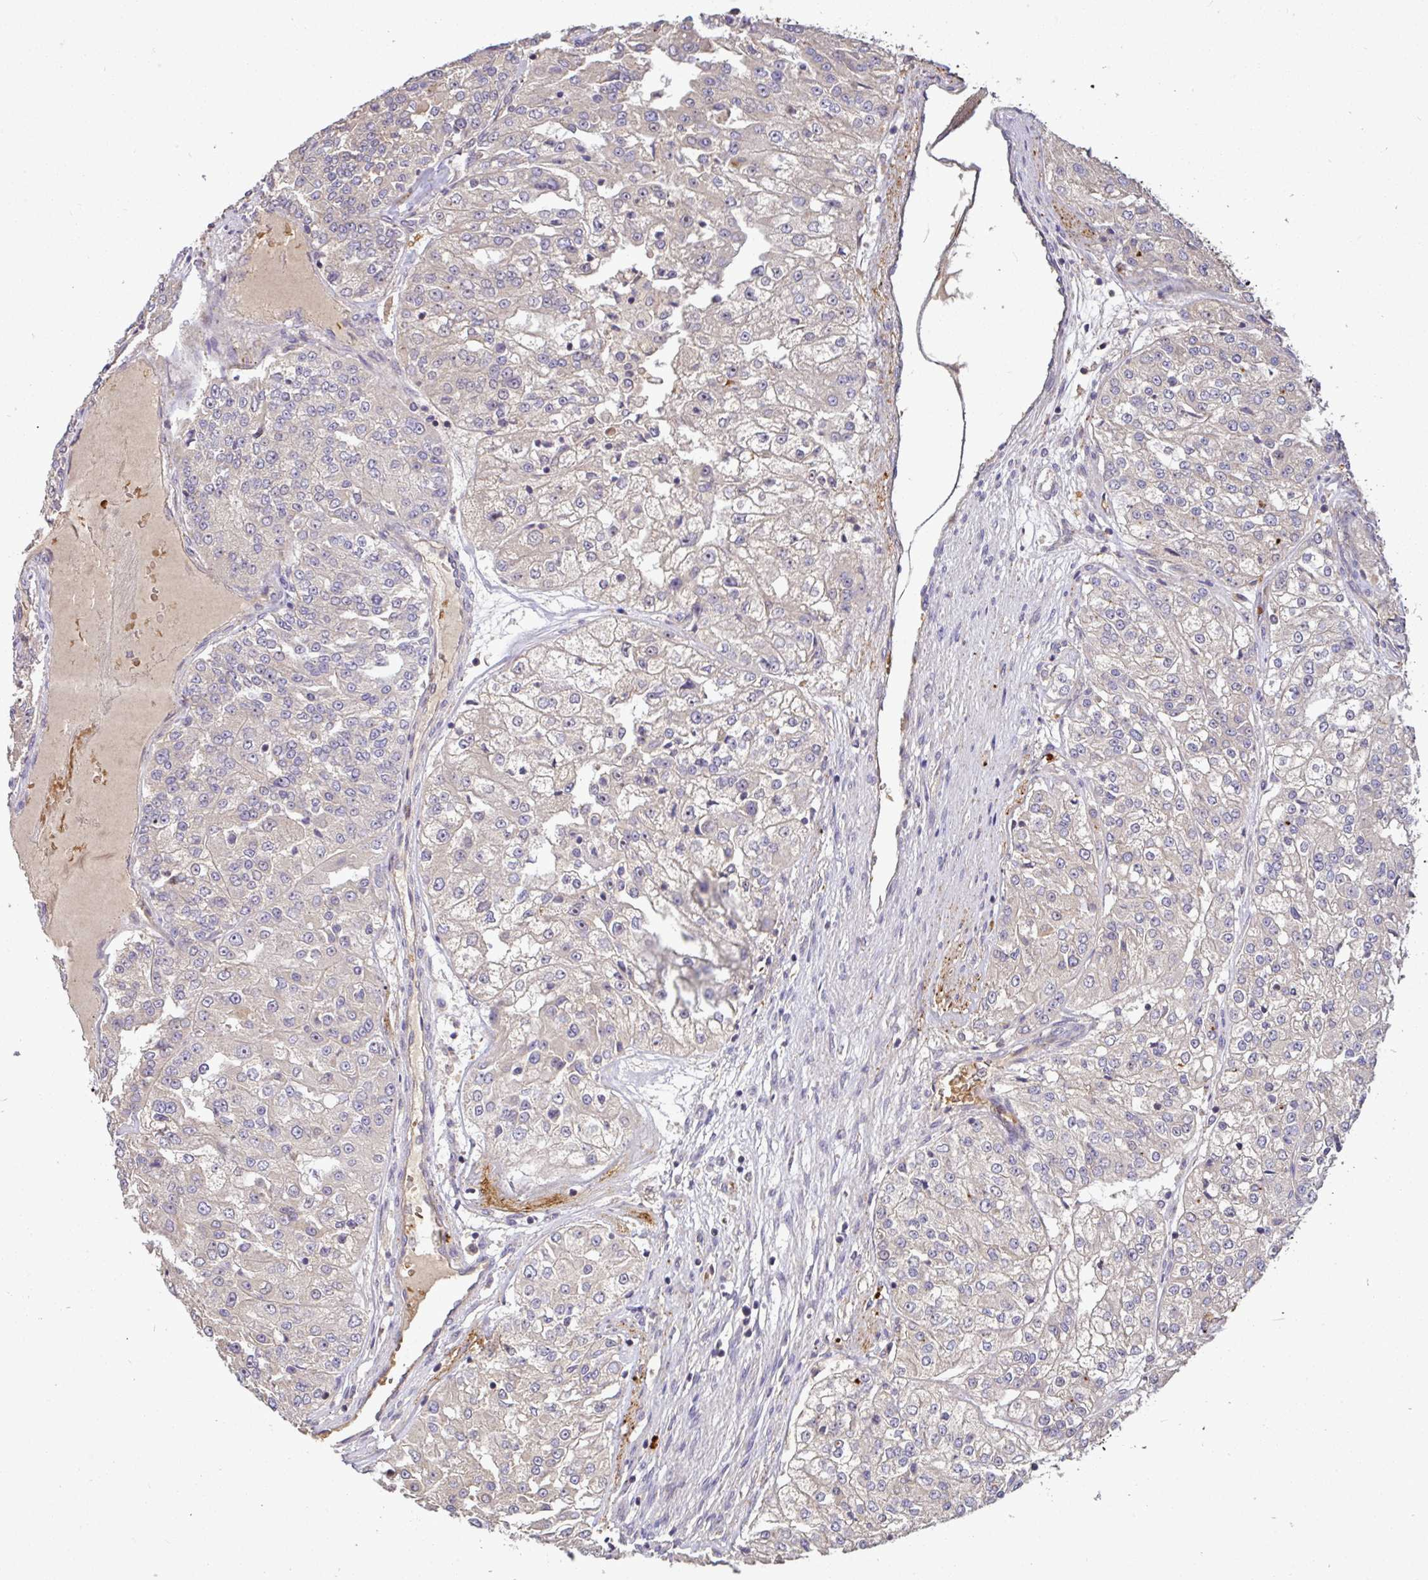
{"staining": {"intensity": "negative", "quantity": "none", "location": "none"}, "tissue": "renal cancer", "cell_type": "Tumor cells", "image_type": "cancer", "snomed": [{"axis": "morphology", "description": "Adenocarcinoma, NOS"}, {"axis": "topography", "description": "Kidney"}], "caption": "Immunohistochemistry of renal adenocarcinoma shows no positivity in tumor cells.", "gene": "C1QTNF9B", "patient": {"sex": "female", "age": 63}}